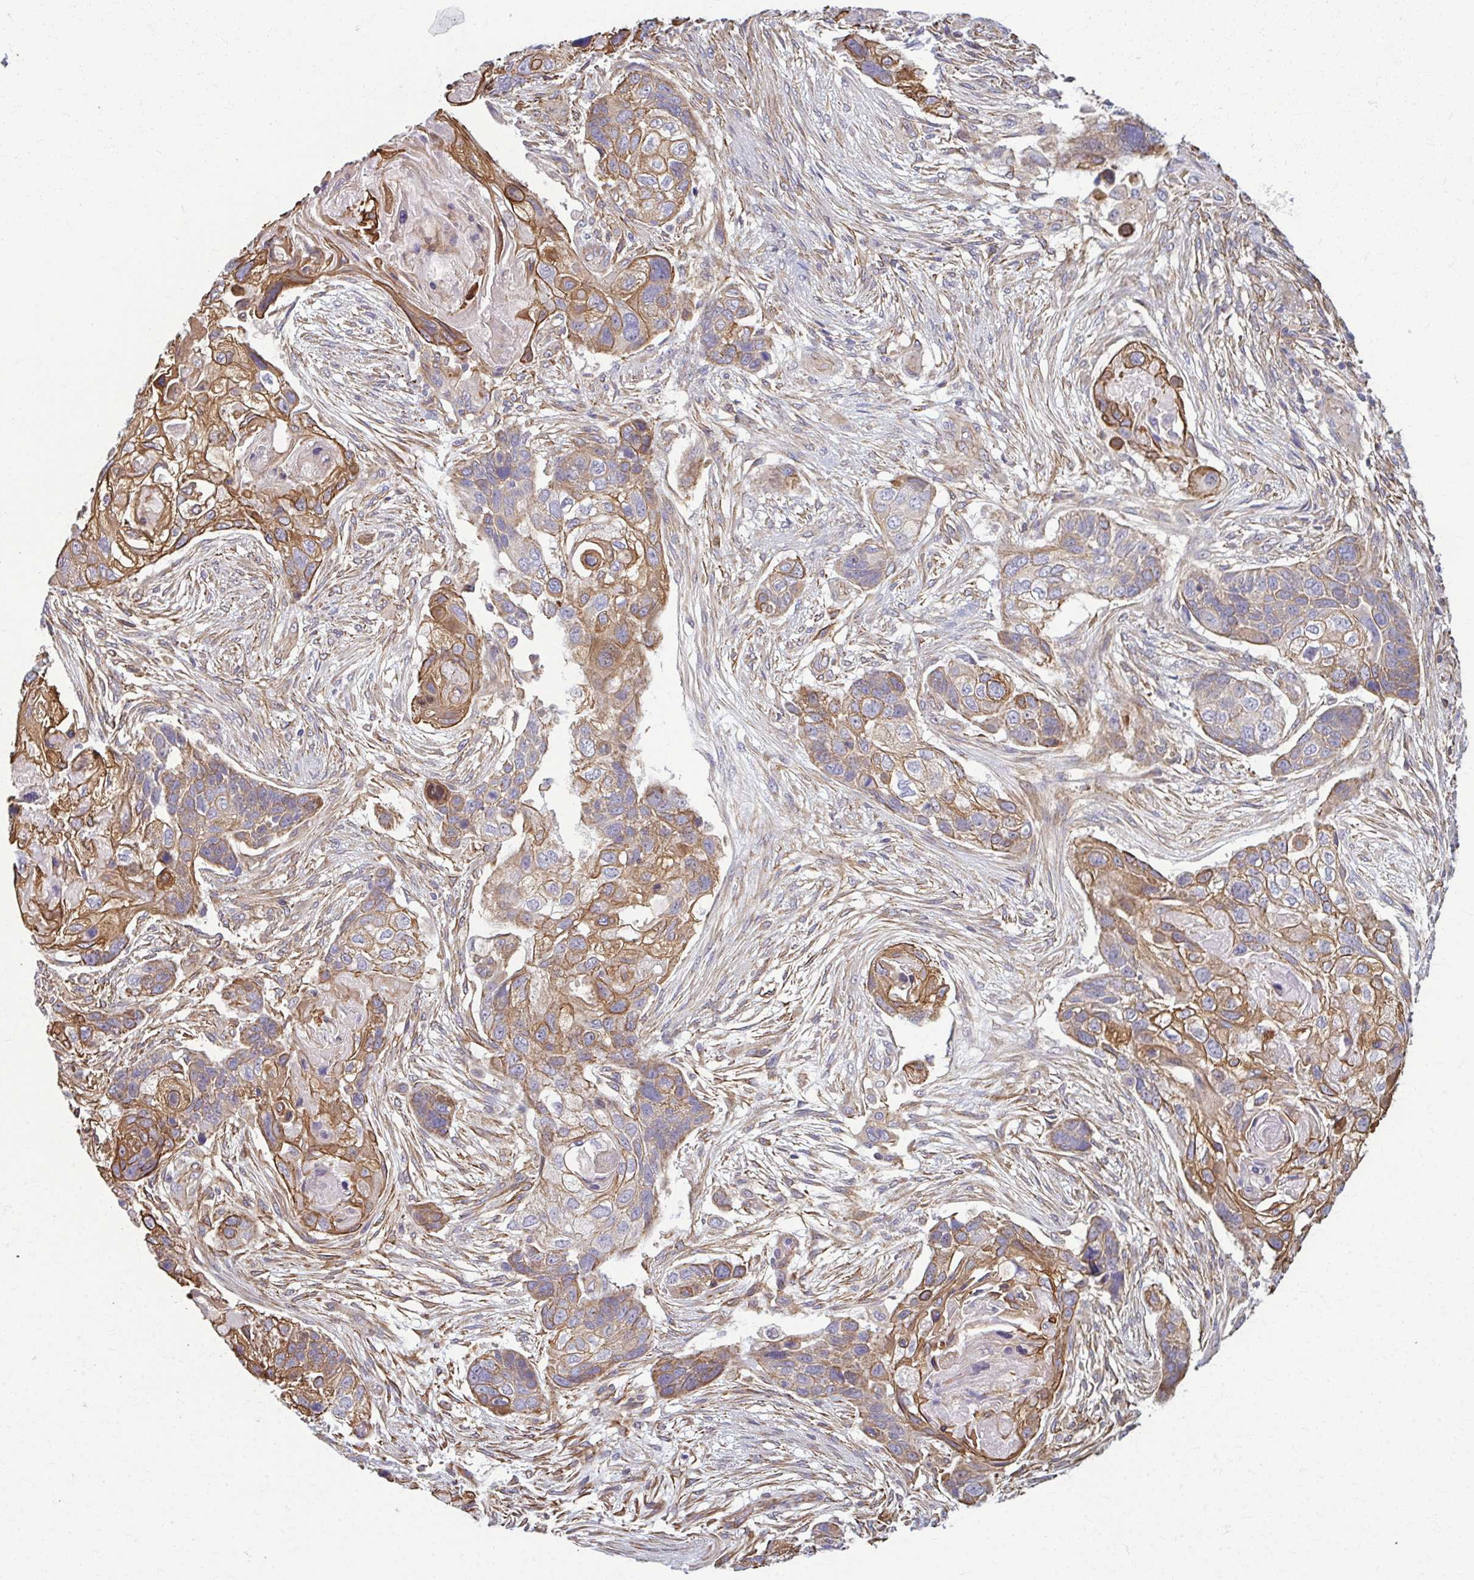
{"staining": {"intensity": "moderate", "quantity": "25%-75%", "location": "cytoplasmic/membranous"}, "tissue": "lung cancer", "cell_type": "Tumor cells", "image_type": "cancer", "snomed": [{"axis": "morphology", "description": "Squamous cell carcinoma, NOS"}, {"axis": "topography", "description": "Lung"}], "caption": "Protein staining displays moderate cytoplasmic/membranous positivity in about 25%-75% of tumor cells in lung cancer.", "gene": "EID2B", "patient": {"sex": "male", "age": 69}}